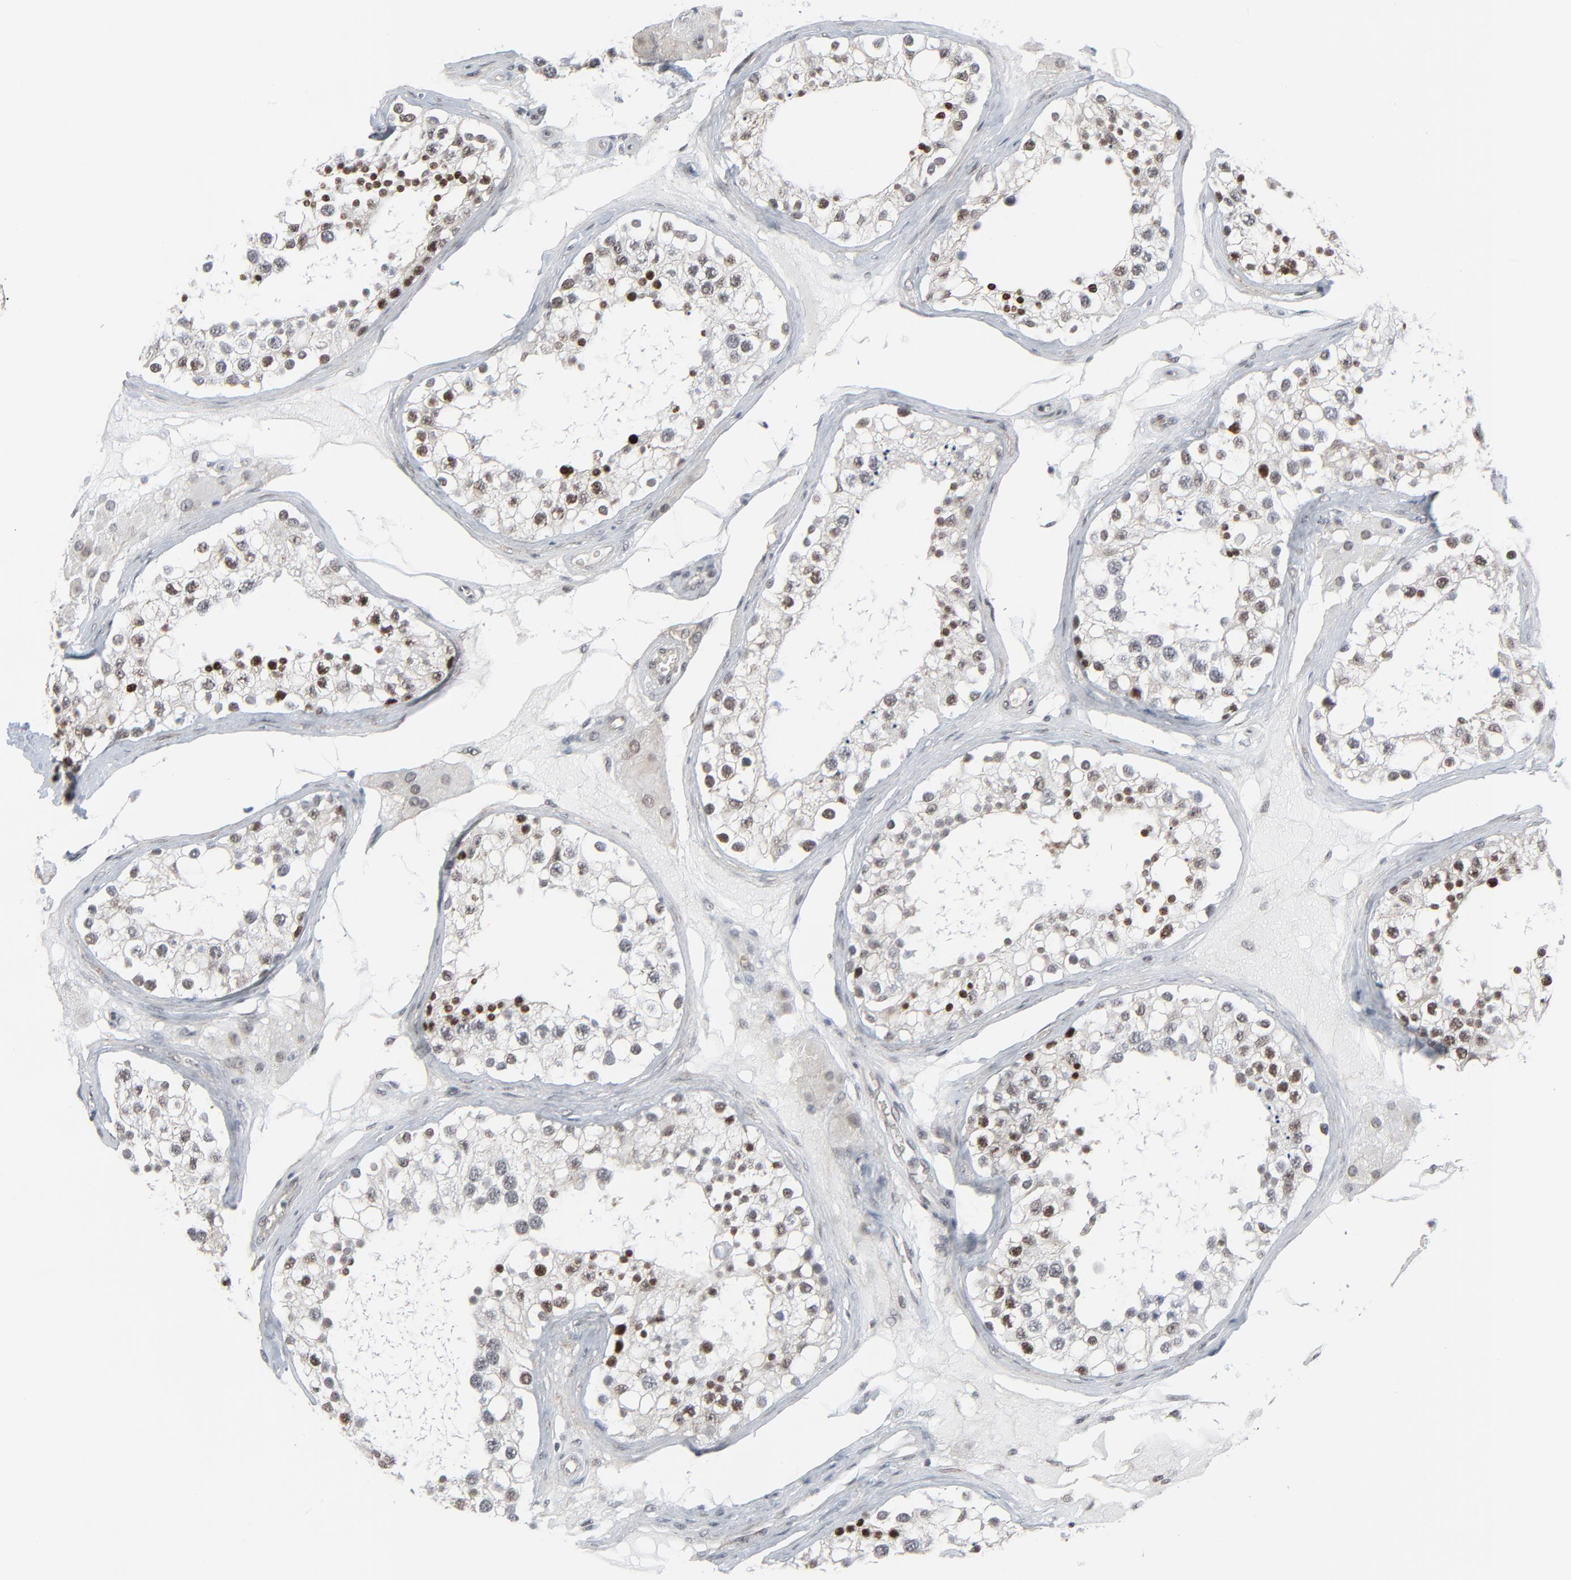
{"staining": {"intensity": "strong", "quantity": "25%-75%", "location": "nuclear"}, "tissue": "testis", "cell_type": "Cells in seminiferous ducts", "image_type": "normal", "snomed": [{"axis": "morphology", "description": "Normal tissue, NOS"}, {"axis": "topography", "description": "Testis"}], "caption": "A high amount of strong nuclear expression is identified in about 25%-75% of cells in seminiferous ducts in benign testis. The staining was performed using DAB to visualize the protein expression in brown, while the nuclei were stained in blue with hematoxylin (Magnification: 20x).", "gene": "FBXO28", "patient": {"sex": "male", "age": 68}}